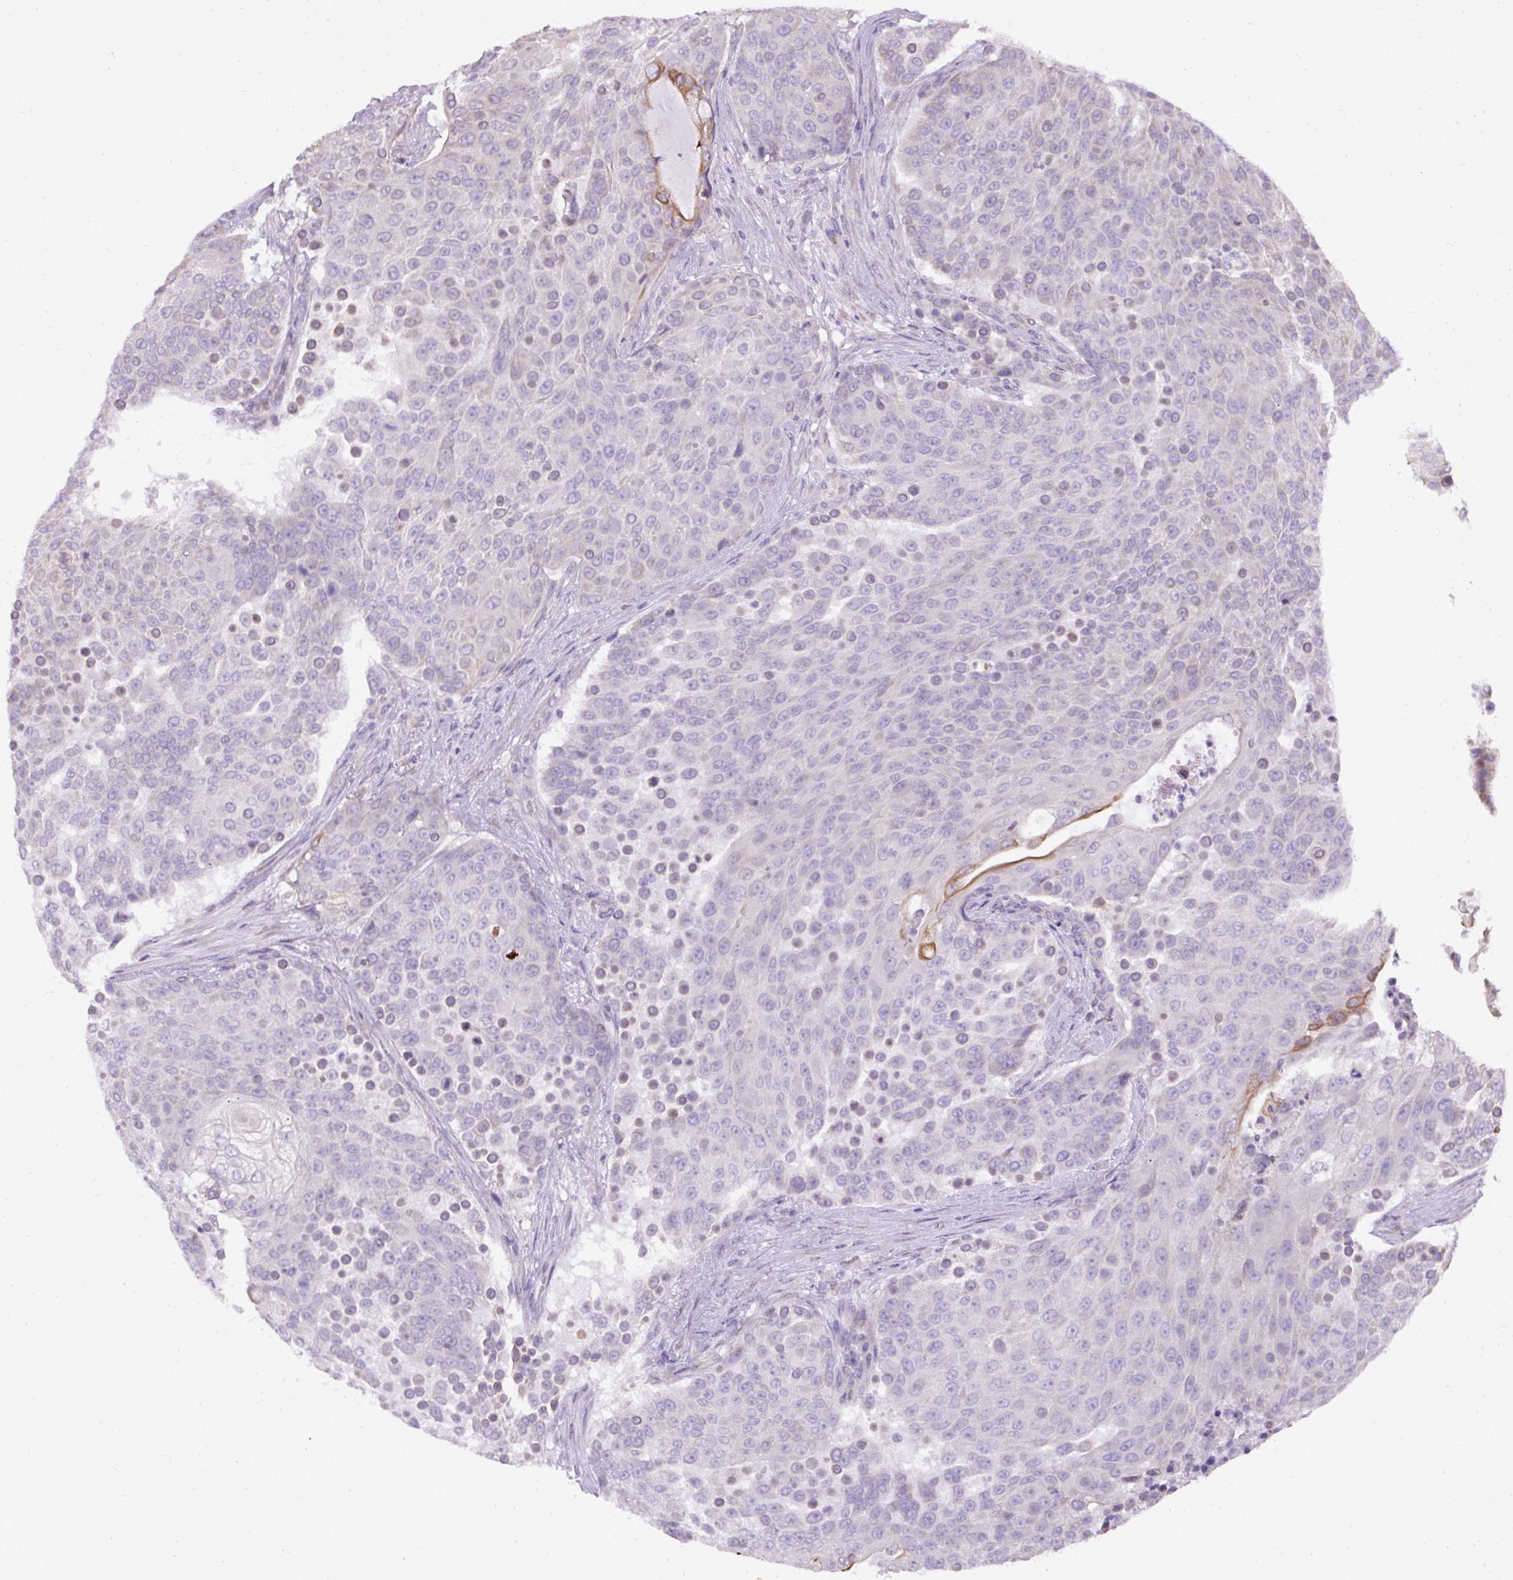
{"staining": {"intensity": "negative", "quantity": "none", "location": "none"}, "tissue": "urothelial cancer", "cell_type": "Tumor cells", "image_type": "cancer", "snomed": [{"axis": "morphology", "description": "Urothelial carcinoma, High grade"}, {"axis": "topography", "description": "Urinary bladder"}], "caption": "High magnification brightfield microscopy of high-grade urothelial carcinoma stained with DAB (3,3'-diaminobenzidine) (brown) and counterstained with hematoxylin (blue): tumor cells show no significant staining.", "gene": "FAM149A", "patient": {"sex": "female", "age": 63}}